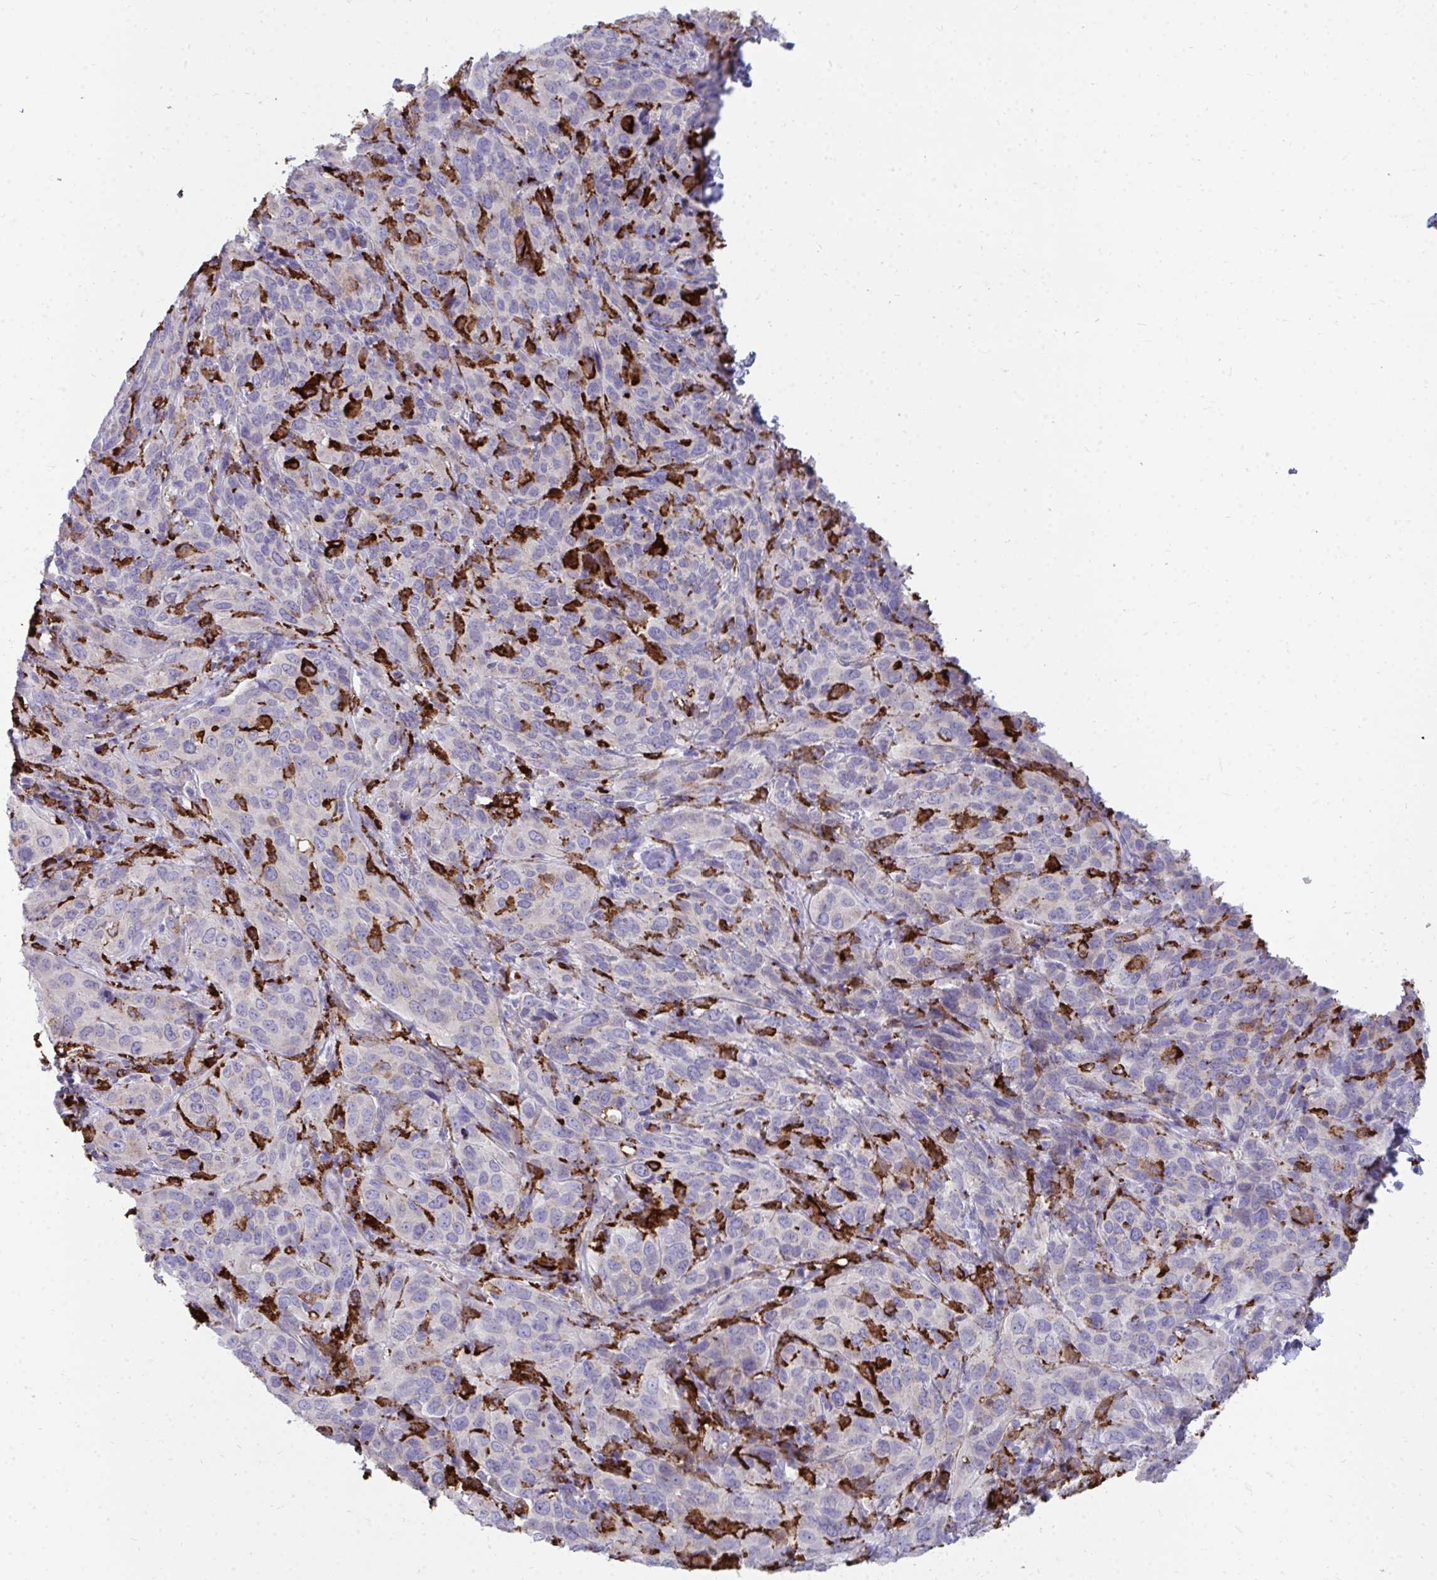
{"staining": {"intensity": "negative", "quantity": "none", "location": "none"}, "tissue": "cervical cancer", "cell_type": "Tumor cells", "image_type": "cancer", "snomed": [{"axis": "morphology", "description": "Squamous cell carcinoma, NOS"}, {"axis": "topography", "description": "Cervix"}], "caption": "This photomicrograph is of cervical squamous cell carcinoma stained with IHC to label a protein in brown with the nuclei are counter-stained blue. There is no expression in tumor cells.", "gene": "CD163", "patient": {"sex": "female", "age": 51}}